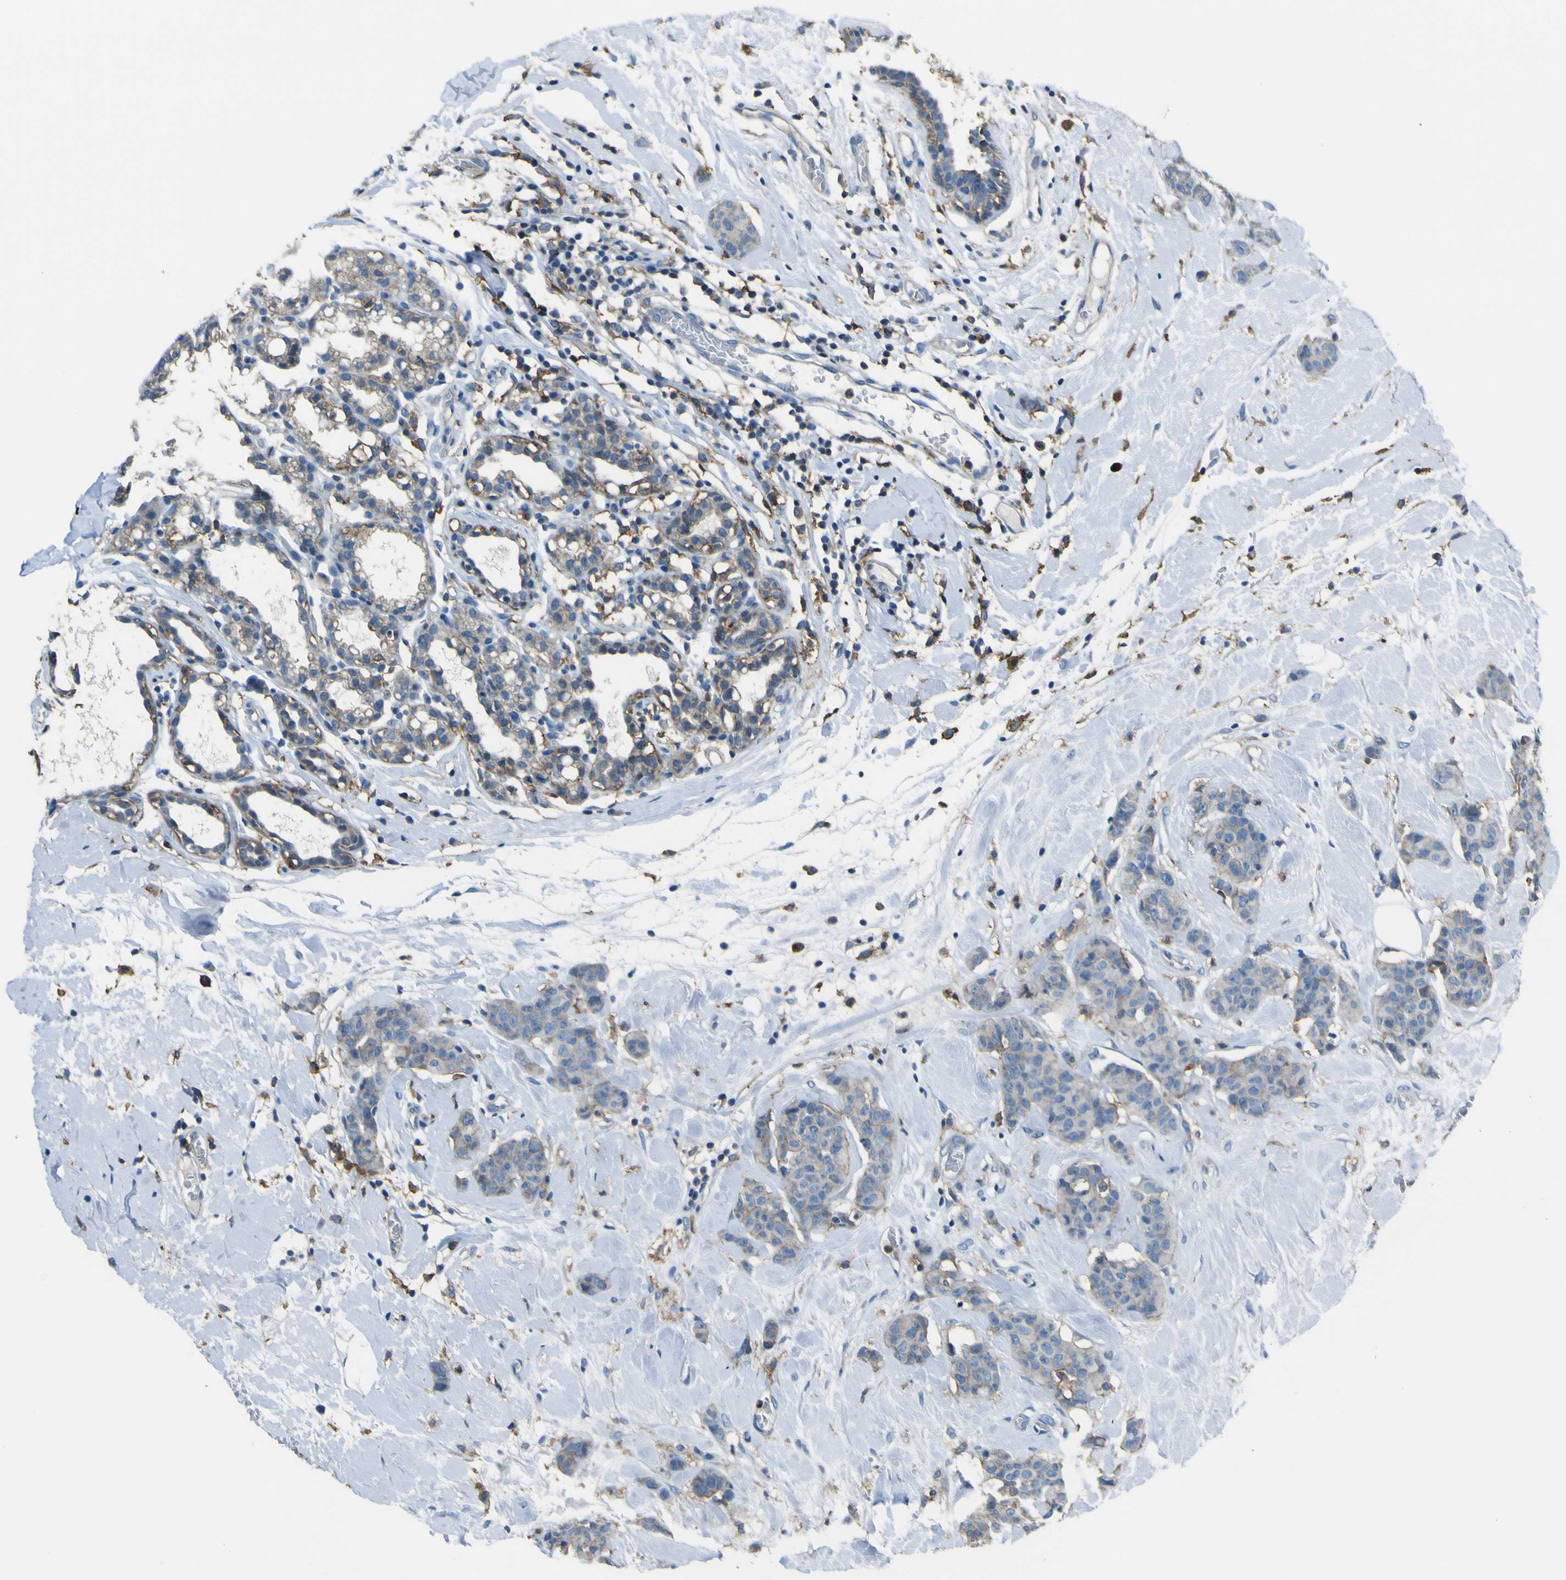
{"staining": {"intensity": "weak", "quantity": "25%-75%", "location": "cytoplasmic/membranous"}, "tissue": "breast cancer", "cell_type": "Tumor cells", "image_type": "cancer", "snomed": [{"axis": "morphology", "description": "Normal tissue, NOS"}, {"axis": "morphology", "description": "Duct carcinoma"}, {"axis": "topography", "description": "Breast"}], "caption": "IHC micrograph of human breast cancer stained for a protein (brown), which displays low levels of weak cytoplasmic/membranous staining in approximately 25%-75% of tumor cells.", "gene": "LAIR1", "patient": {"sex": "female", "age": 40}}